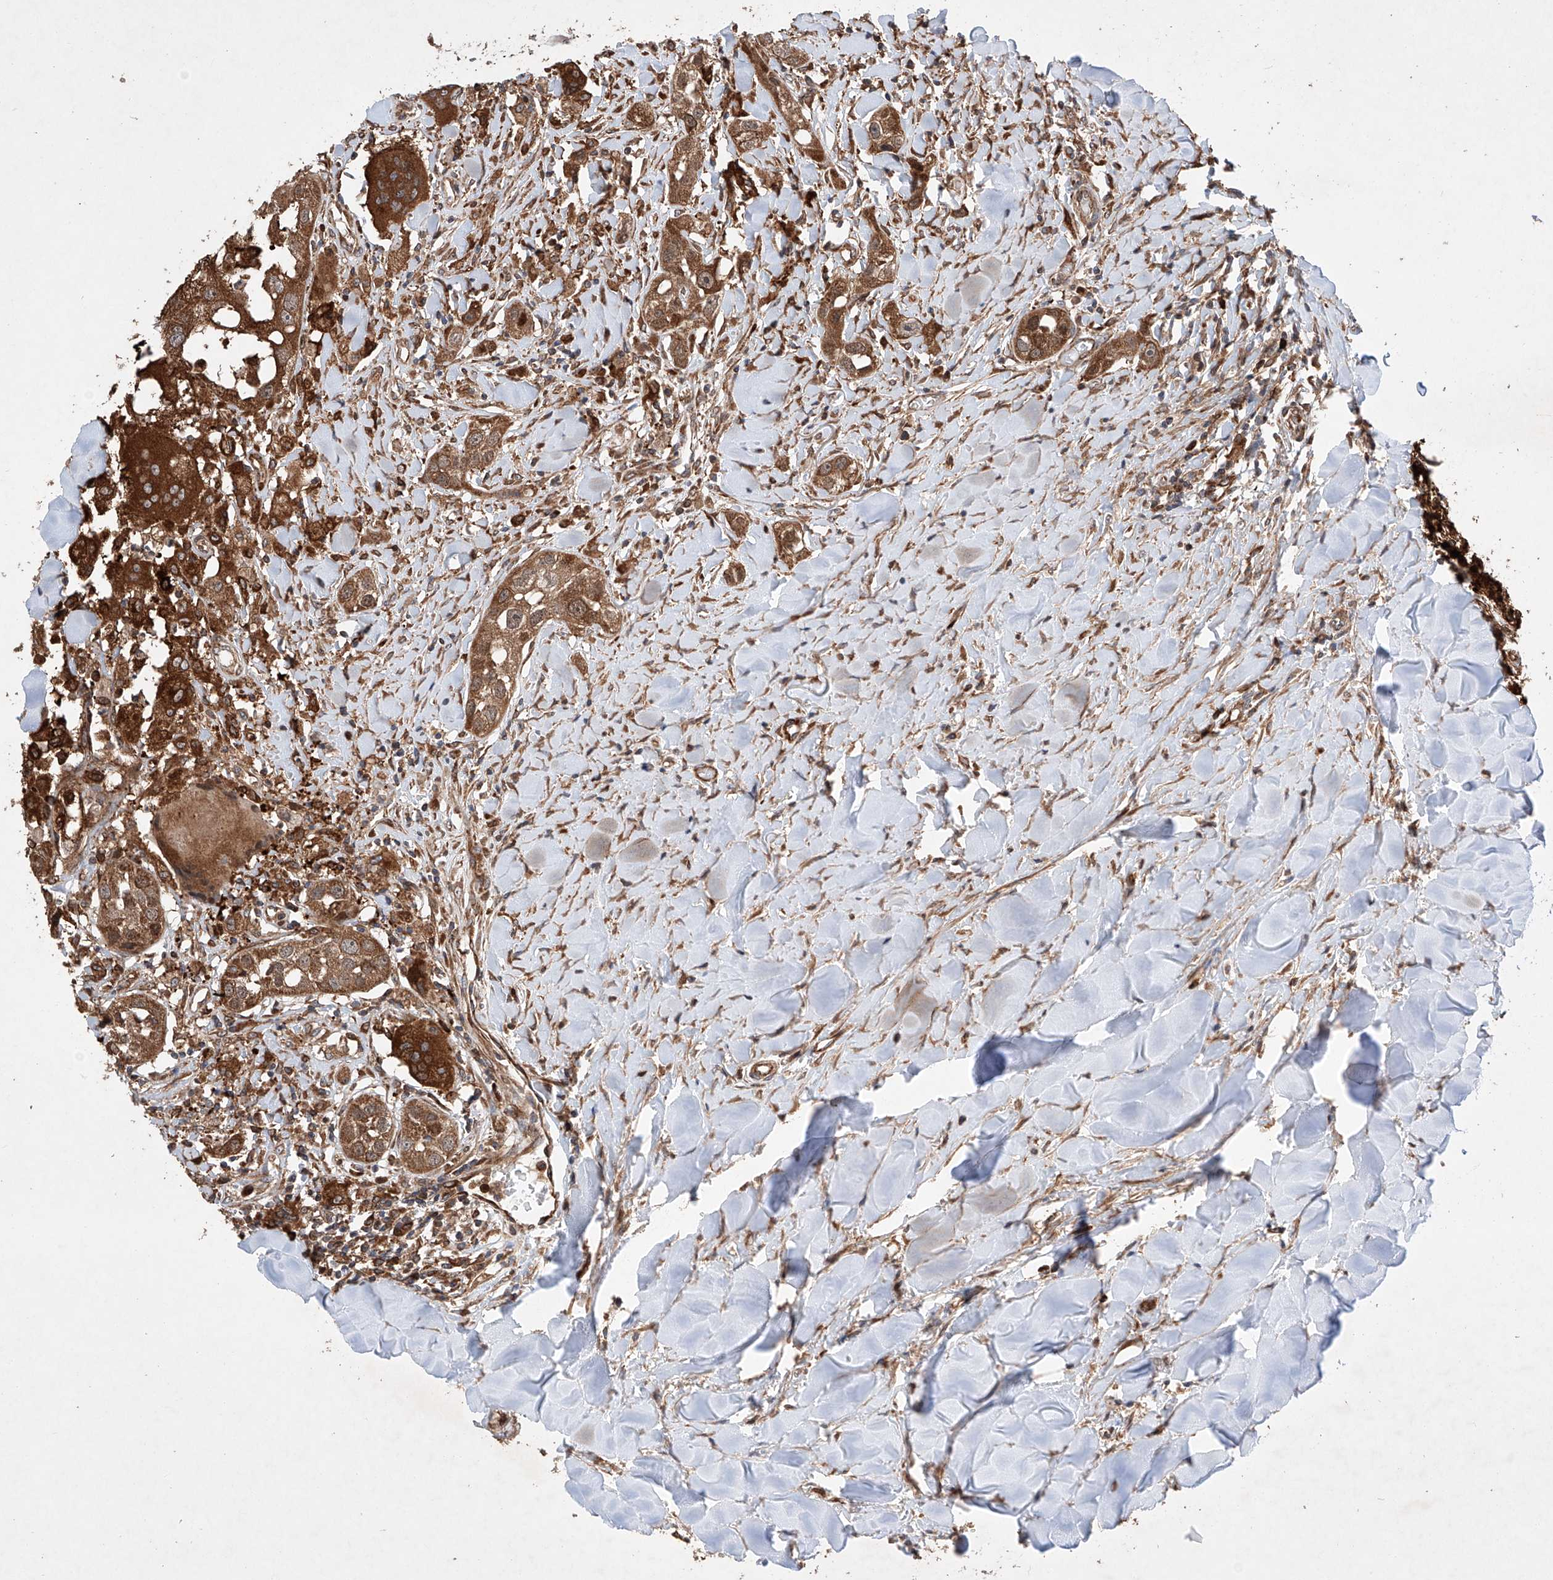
{"staining": {"intensity": "strong", "quantity": ">75%", "location": "cytoplasmic/membranous"}, "tissue": "head and neck cancer", "cell_type": "Tumor cells", "image_type": "cancer", "snomed": [{"axis": "morphology", "description": "Normal tissue, NOS"}, {"axis": "morphology", "description": "Squamous cell carcinoma, NOS"}, {"axis": "topography", "description": "Skeletal muscle"}, {"axis": "topography", "description": "Head-Neck"}], "caption": "An IHC photomicrograph of tumor tissue is shown. Protein staining in brown shows strong cytoplasmic/membranous positivity in head and neck squamous cell carcinoma within tumor cells. (IHC, brightfield microscopy, high magnification).", "gene": "TIMM23", "patient": {"sex": "male", "age": 51}}